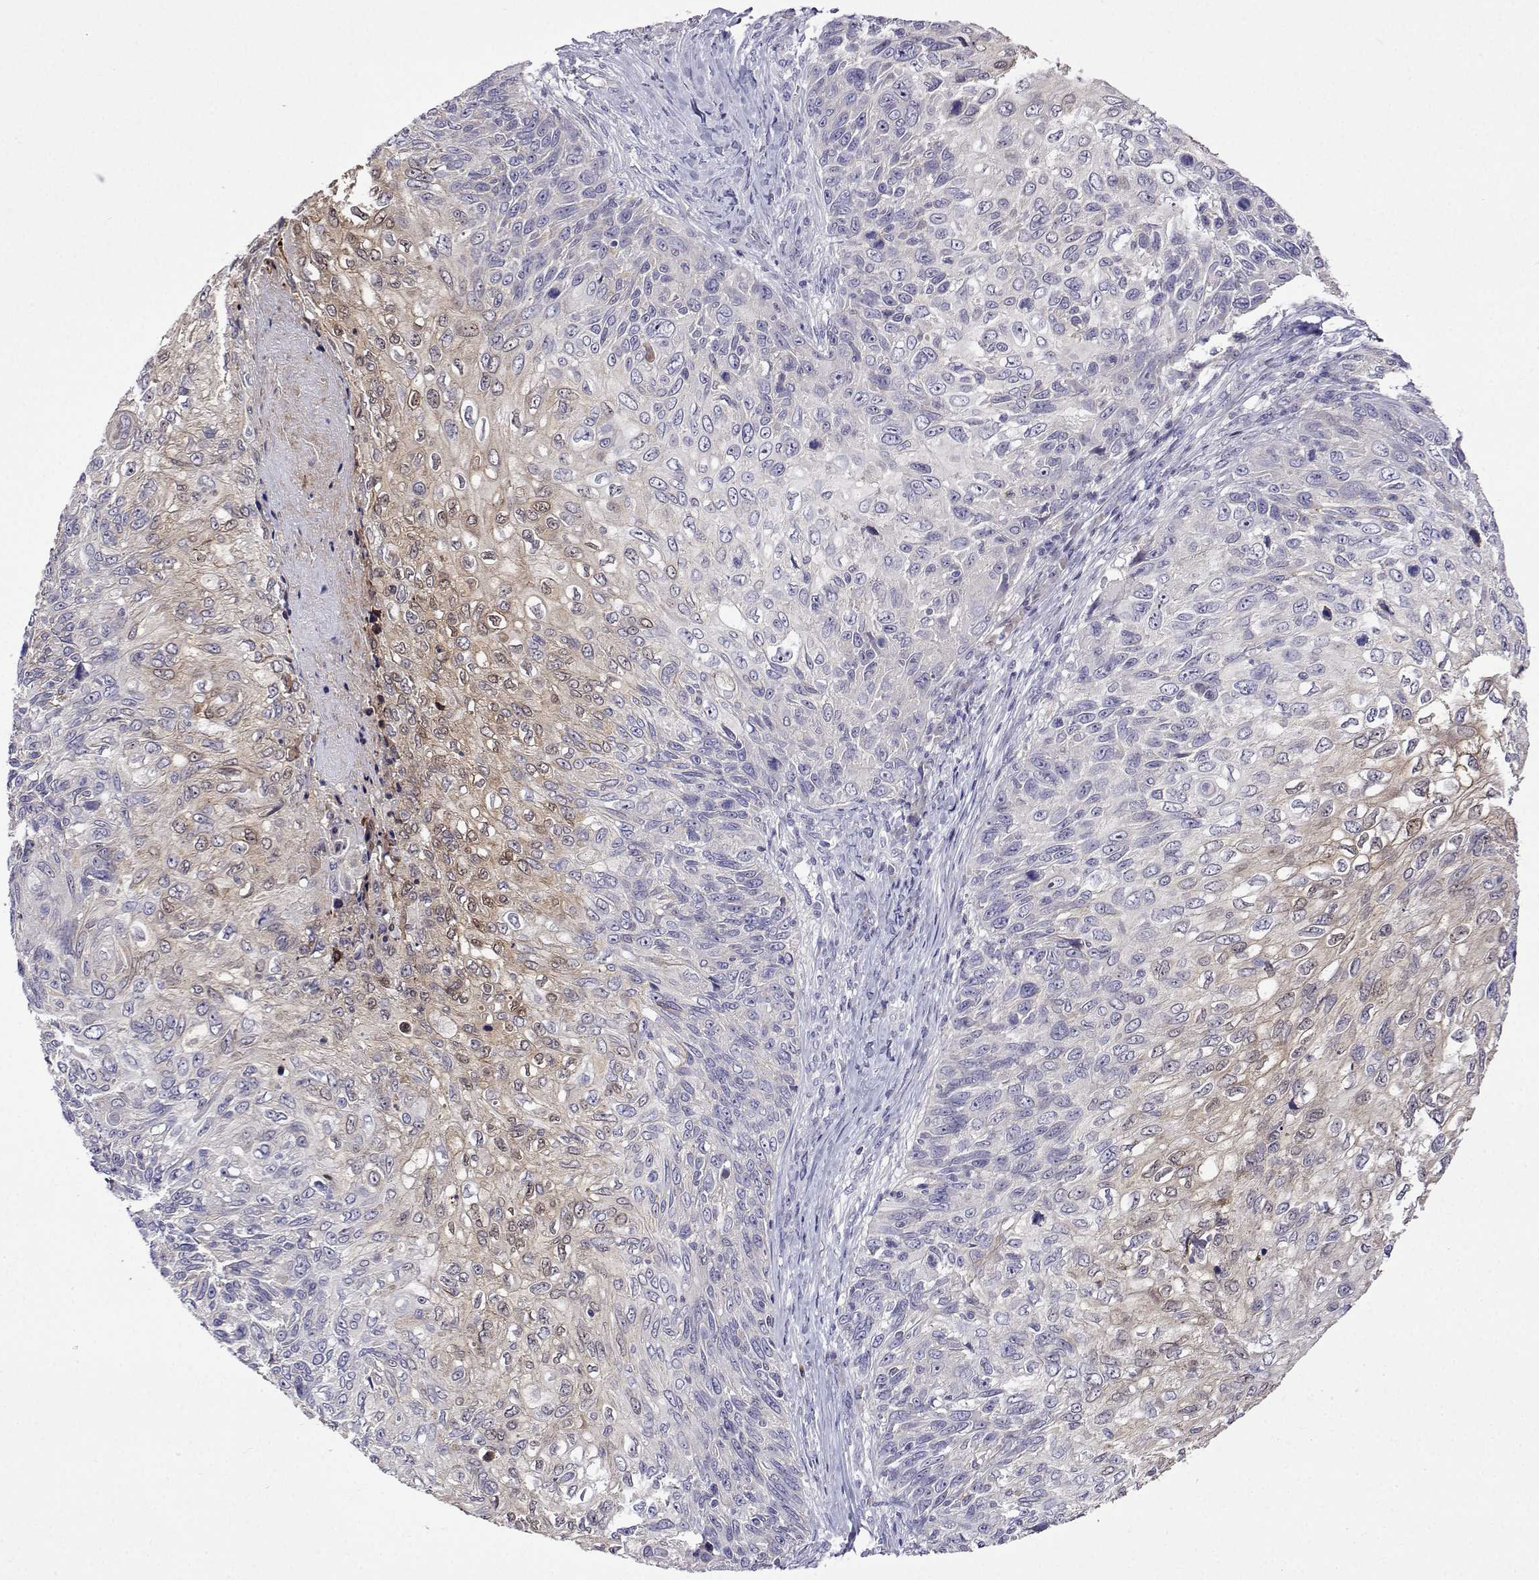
{"staining": {"intensity": "weak", "quantity": "<25%", "location": "cytoplasmic/membranous,nuclear"}, "tissue": "skin cancer", "cell_type": "Tumor cells", "image_type": "cancer", "snomed": [{"axis": "morphology", "description": "Squamous cell carcinoma, NOS"}, {"axis": "topography", "description": "Skin"}], "caption": "Tumor cells show no significant positivity in skin cancer. The staining was performed using DAB to visualize the protein expression in brown, while the nuclei were stained in blue with hematoxylin (Magnification: 20x).", "gene": "SULT2A1", "patient": {"sex": "male", "age": 92}}